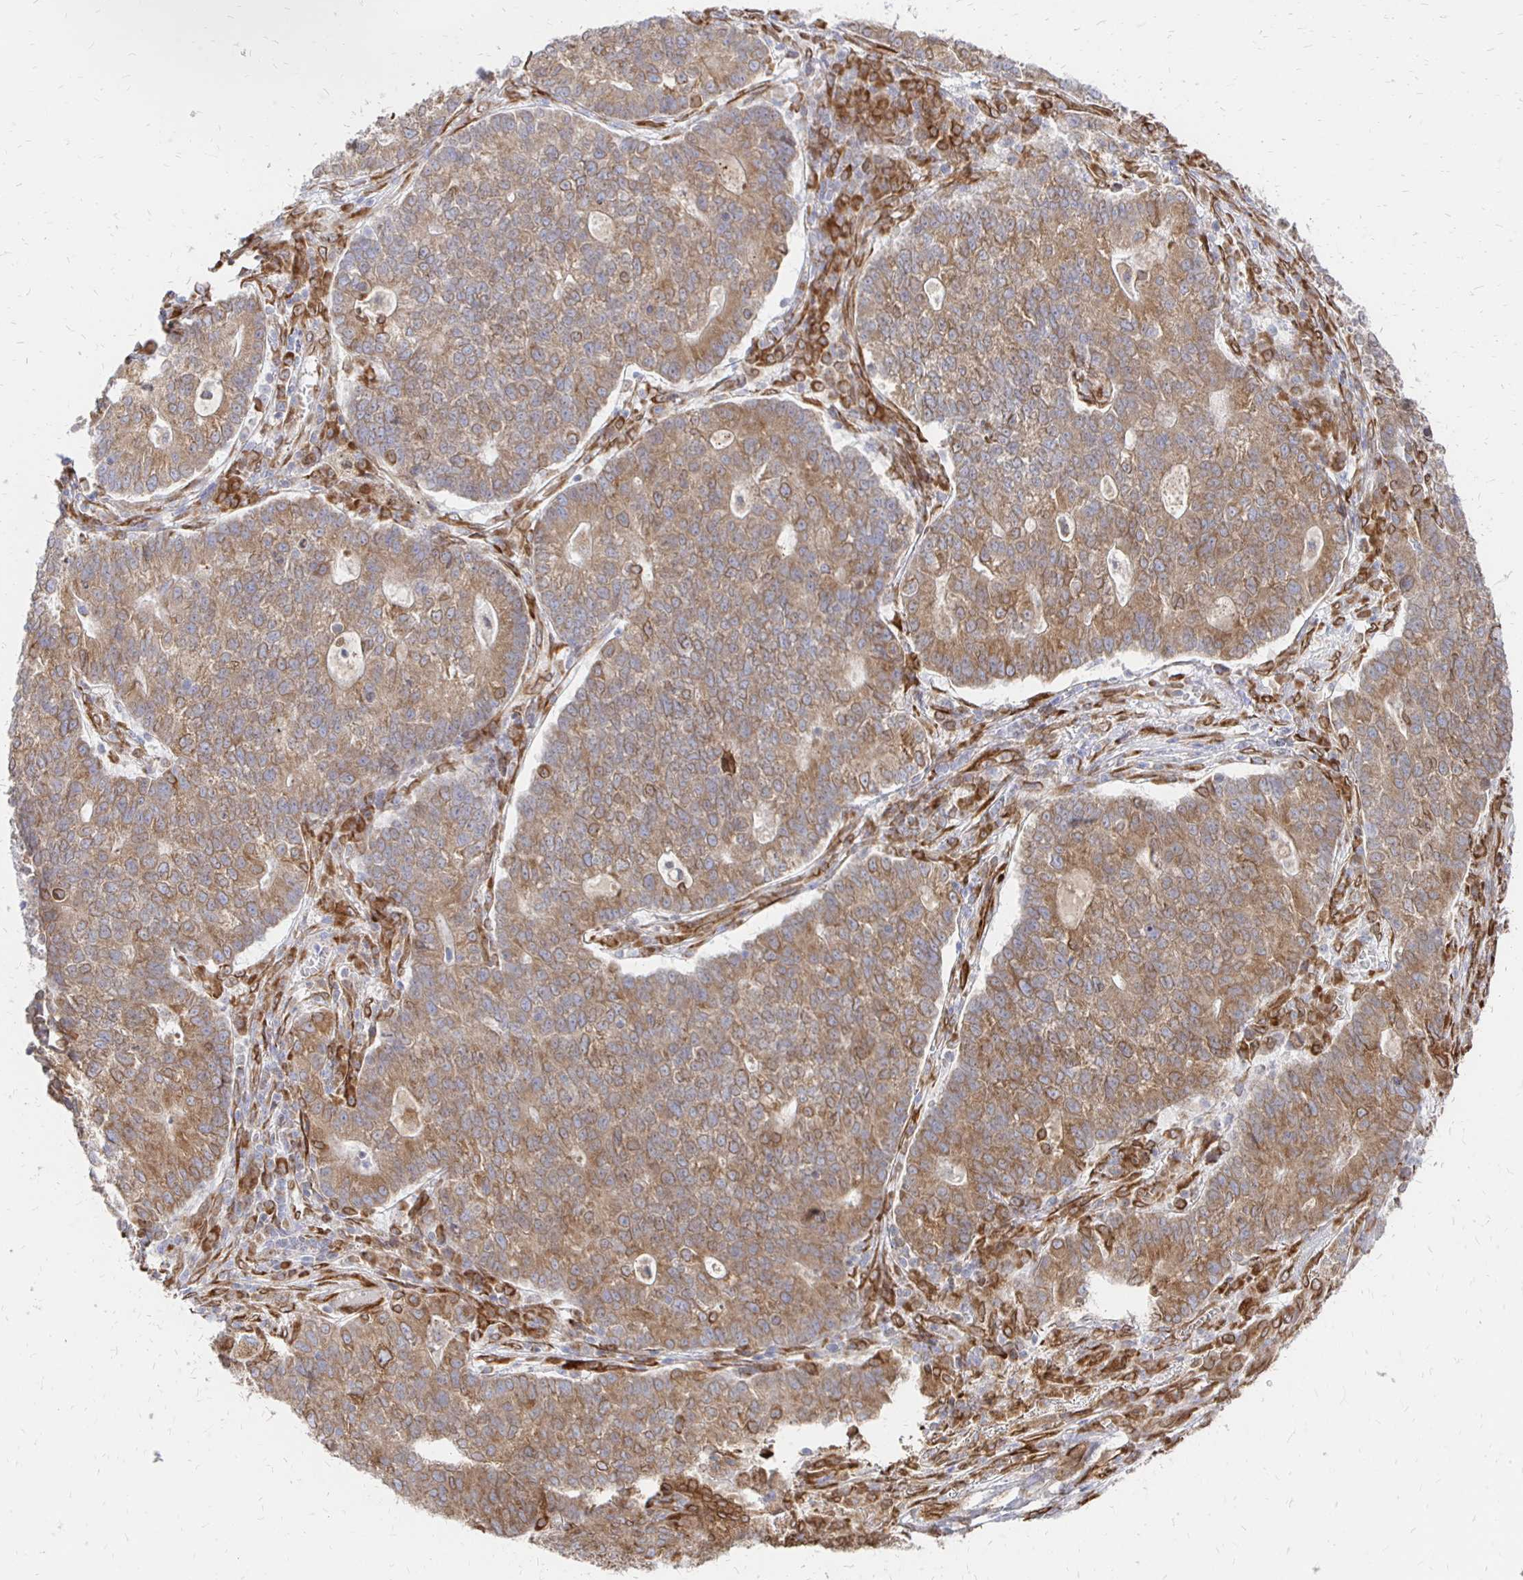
{"staining": {"intensity": "moderate", "quantity": ">75%", "location": "cytoplasmic/membranous,nuclear"}, "tissue": "lung cancer", "cell_type": "Tumor cells", "image_type": "cancer", "snomed": [{"axis": "morphology", "description": "Adenocarcinoma, NOS"}, {"axis": "topography", "description": "Lung"}], "caption": "A high-resolution image shows immunohistochemistry (IHC) staining of lung cancer, which exhibits moderate cytoplasmic/membranous and nuclear expression in approximately >75% of tumor cells. Immunohistochemistry (ihc) stains the protein in brown and the nuclei are stained blue.", "gene": "PELI3", "patient": {"sex": "male", "age": 57}}